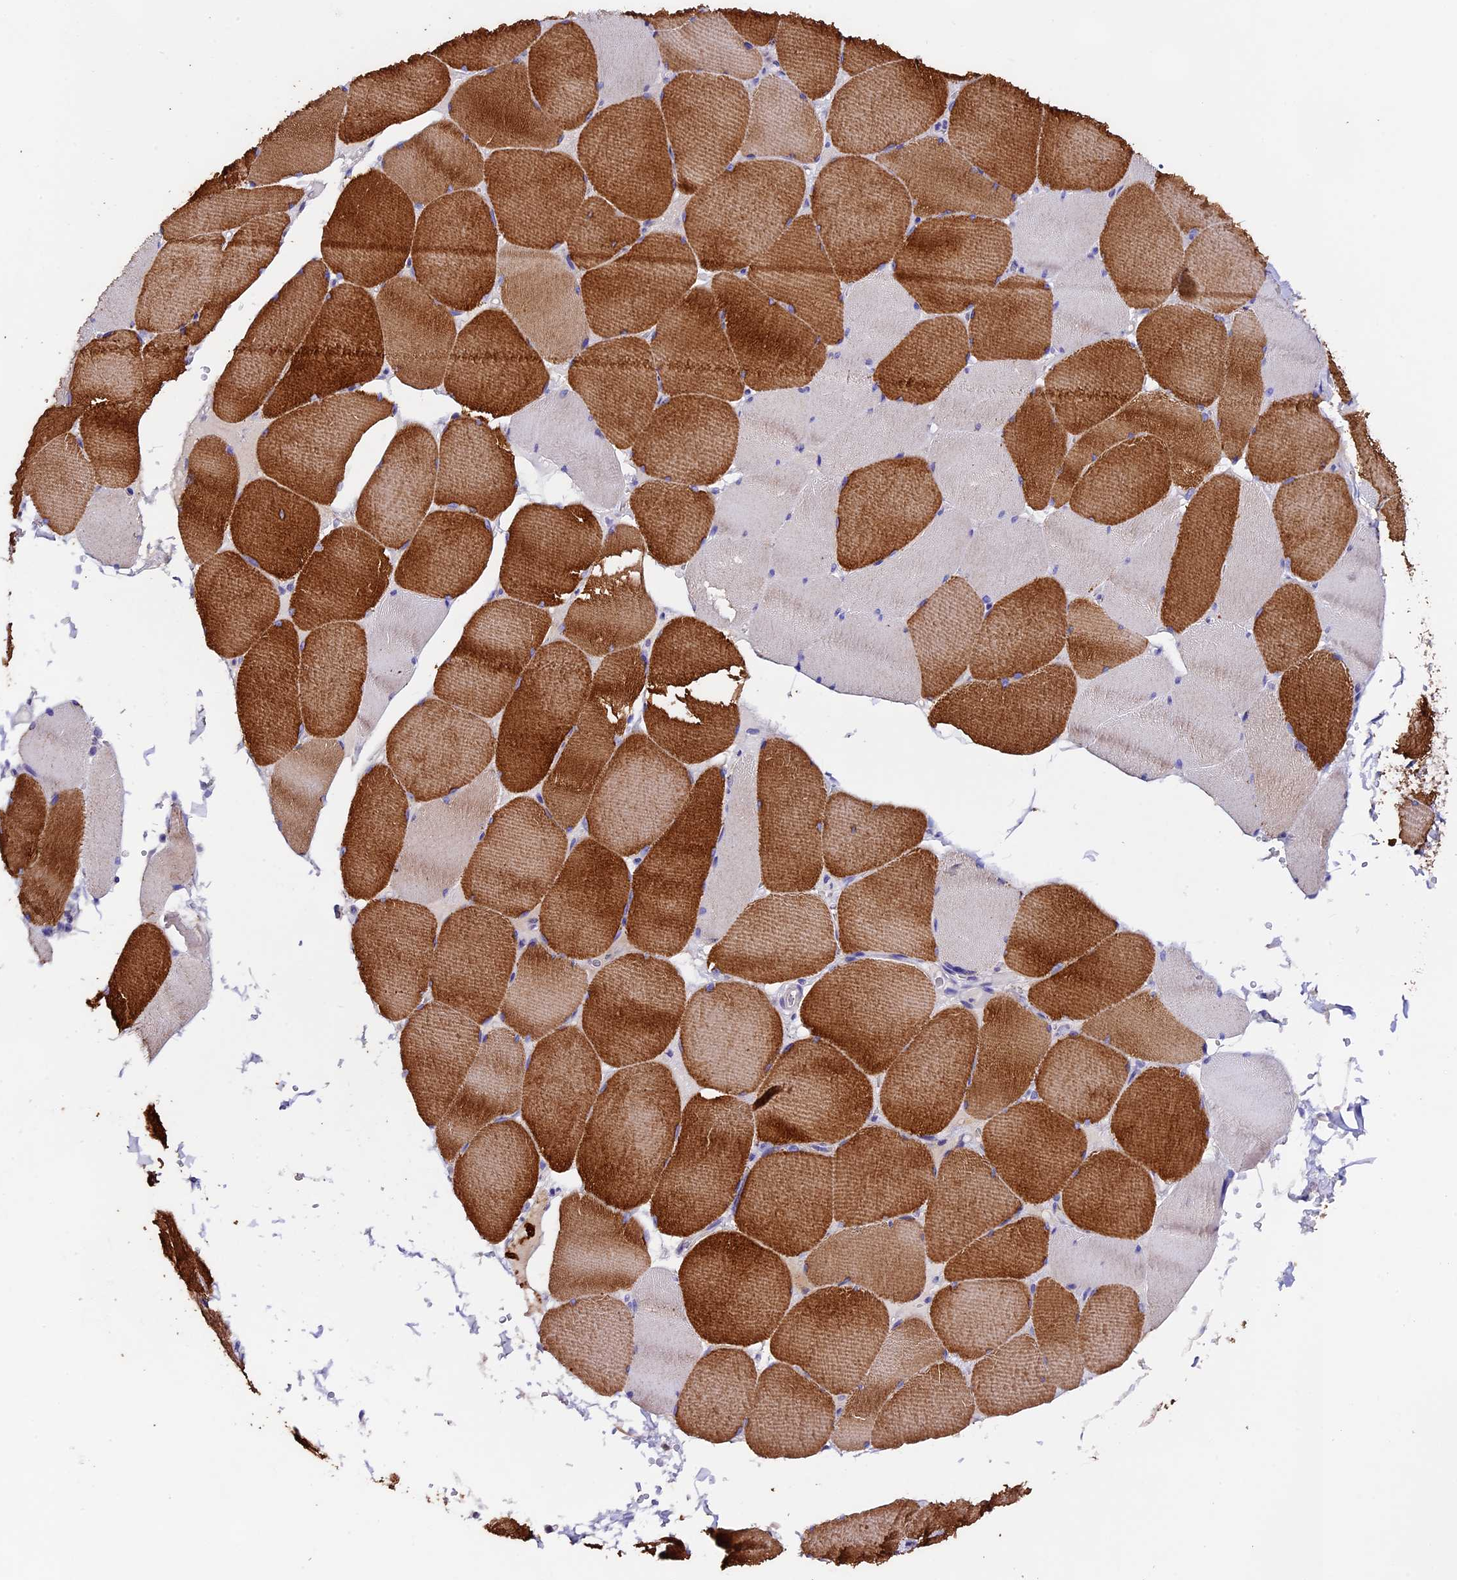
{"staining": {"intensity": "strong", "quantity": "25%-75%", "location": "cytoplasmic/membranous"}, "tissue": "skeletal muscle", "cell_type": "Myocytes", "image_type": "normal", "snomed": [{"axis": "morphology", "description": "Normal tissue, NOS"}, {"axis": "topography", "description": "Skeletal muscle"}, {"axis": "topography", "description": "Head-Neck"}], "caption": "A histopathology image of human skeletal muscle stained for a protein shows strong cytoplasmic/membranous brown staining in myocytes.", "gene": "FBXW9", "patient": {"sex": "male", "age": 66}}